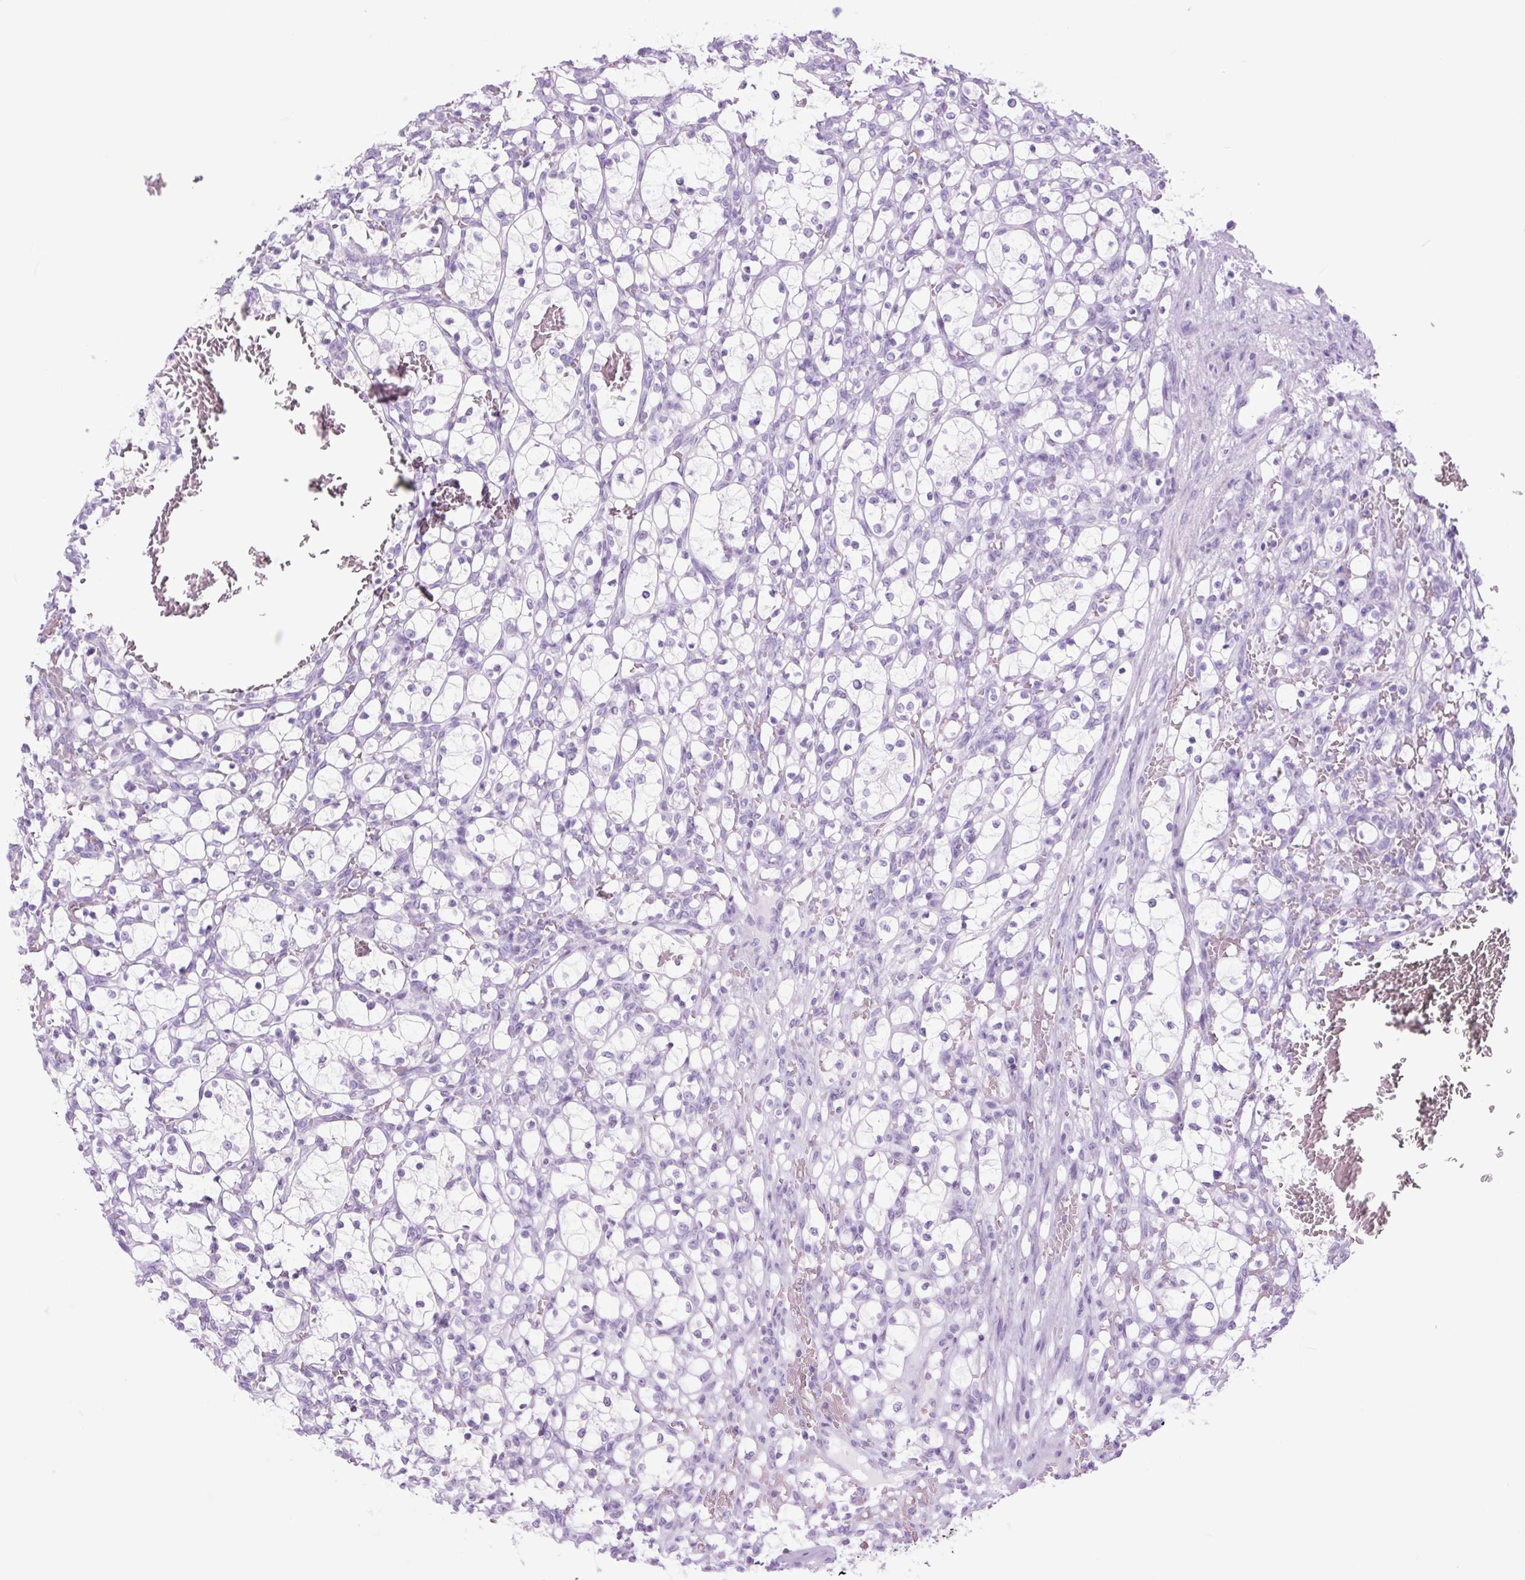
{"staining": {"intensity": "negative", "quantity": "none", "location": "none"}, "tissue": "renal cancer", "cell_type": "Tumor cells", "image_type": "cancer", "snomed": [{"axis": "morphology", "description": "Adenocarcinoma, NOS"}, {"axis": "topography", "description": "Kidney"}], "caption": "Renal cancer was stained to show a protein in brown. There is no significant expression in tumor cells.", "gene": "TFF2", "patient": {"sex": "female", "age": 69}}